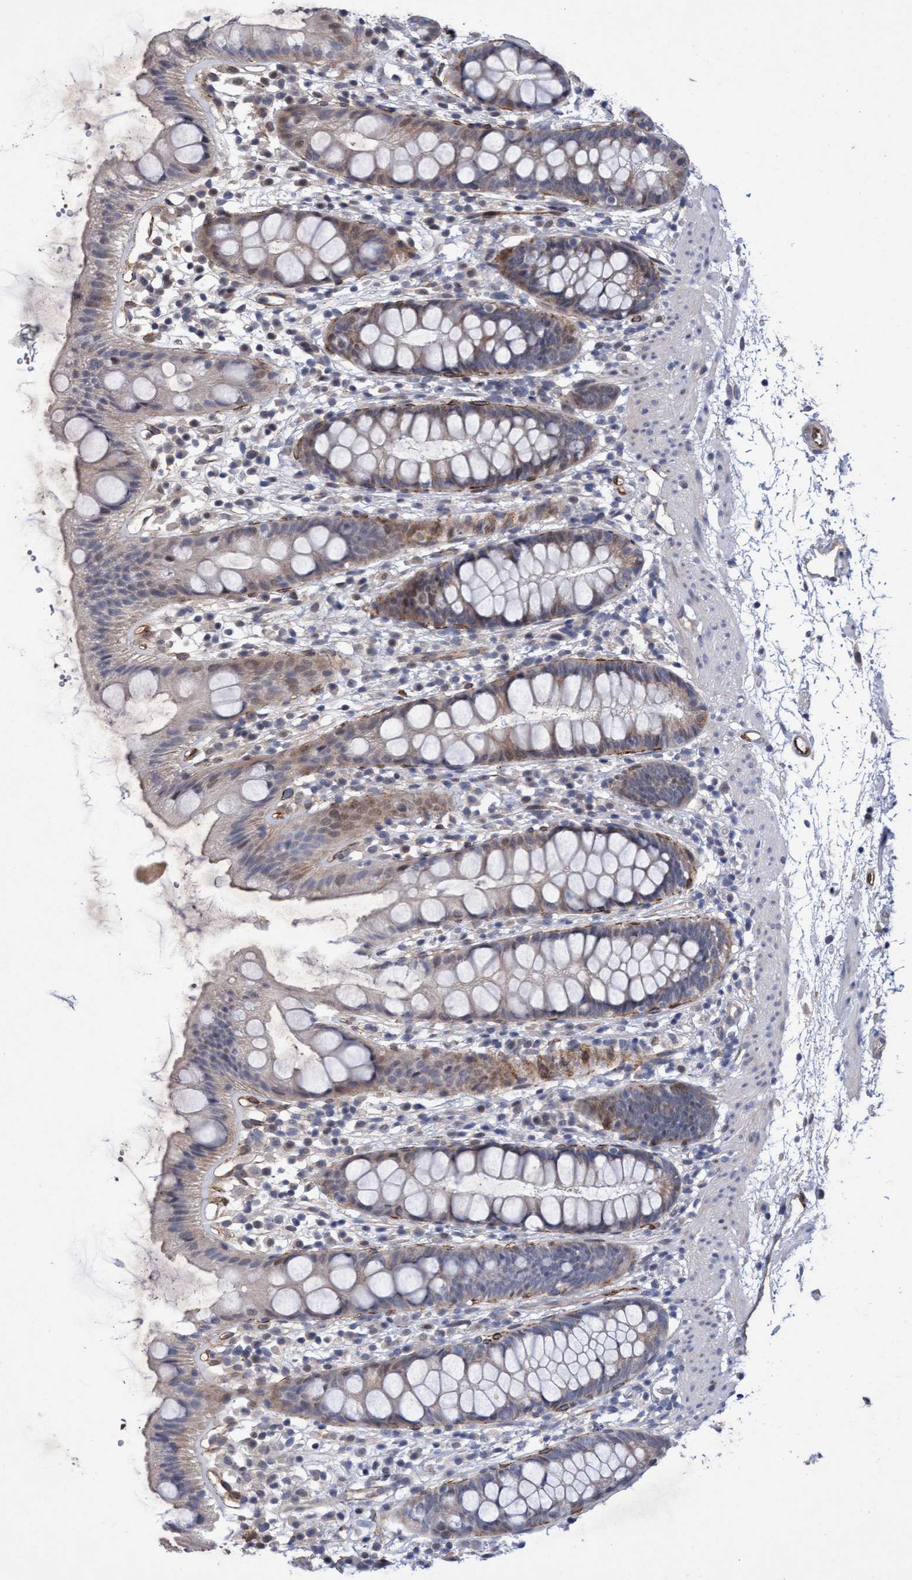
{"staining": {"intensity": "weak", "quantity": "25%-75%", "location": "cytoplasmic/membranous,nuclear"}, "tissue": "rectum", "cell_type": "Glandular cells", "image_type": "normal", "snomed": [{"axis": "morphology", "description": "Normal tissue, NOS"}, {"axis": "topography", "description": "Rectum"}], "caption": "A low amount of weak cytoplasmic/membranous,nuclear positivity is identified in approximately 25%-75% of glandular cells in benign rectum.", "gene": "ZNF750", "patient": {"sex": "female", "age": 65}}